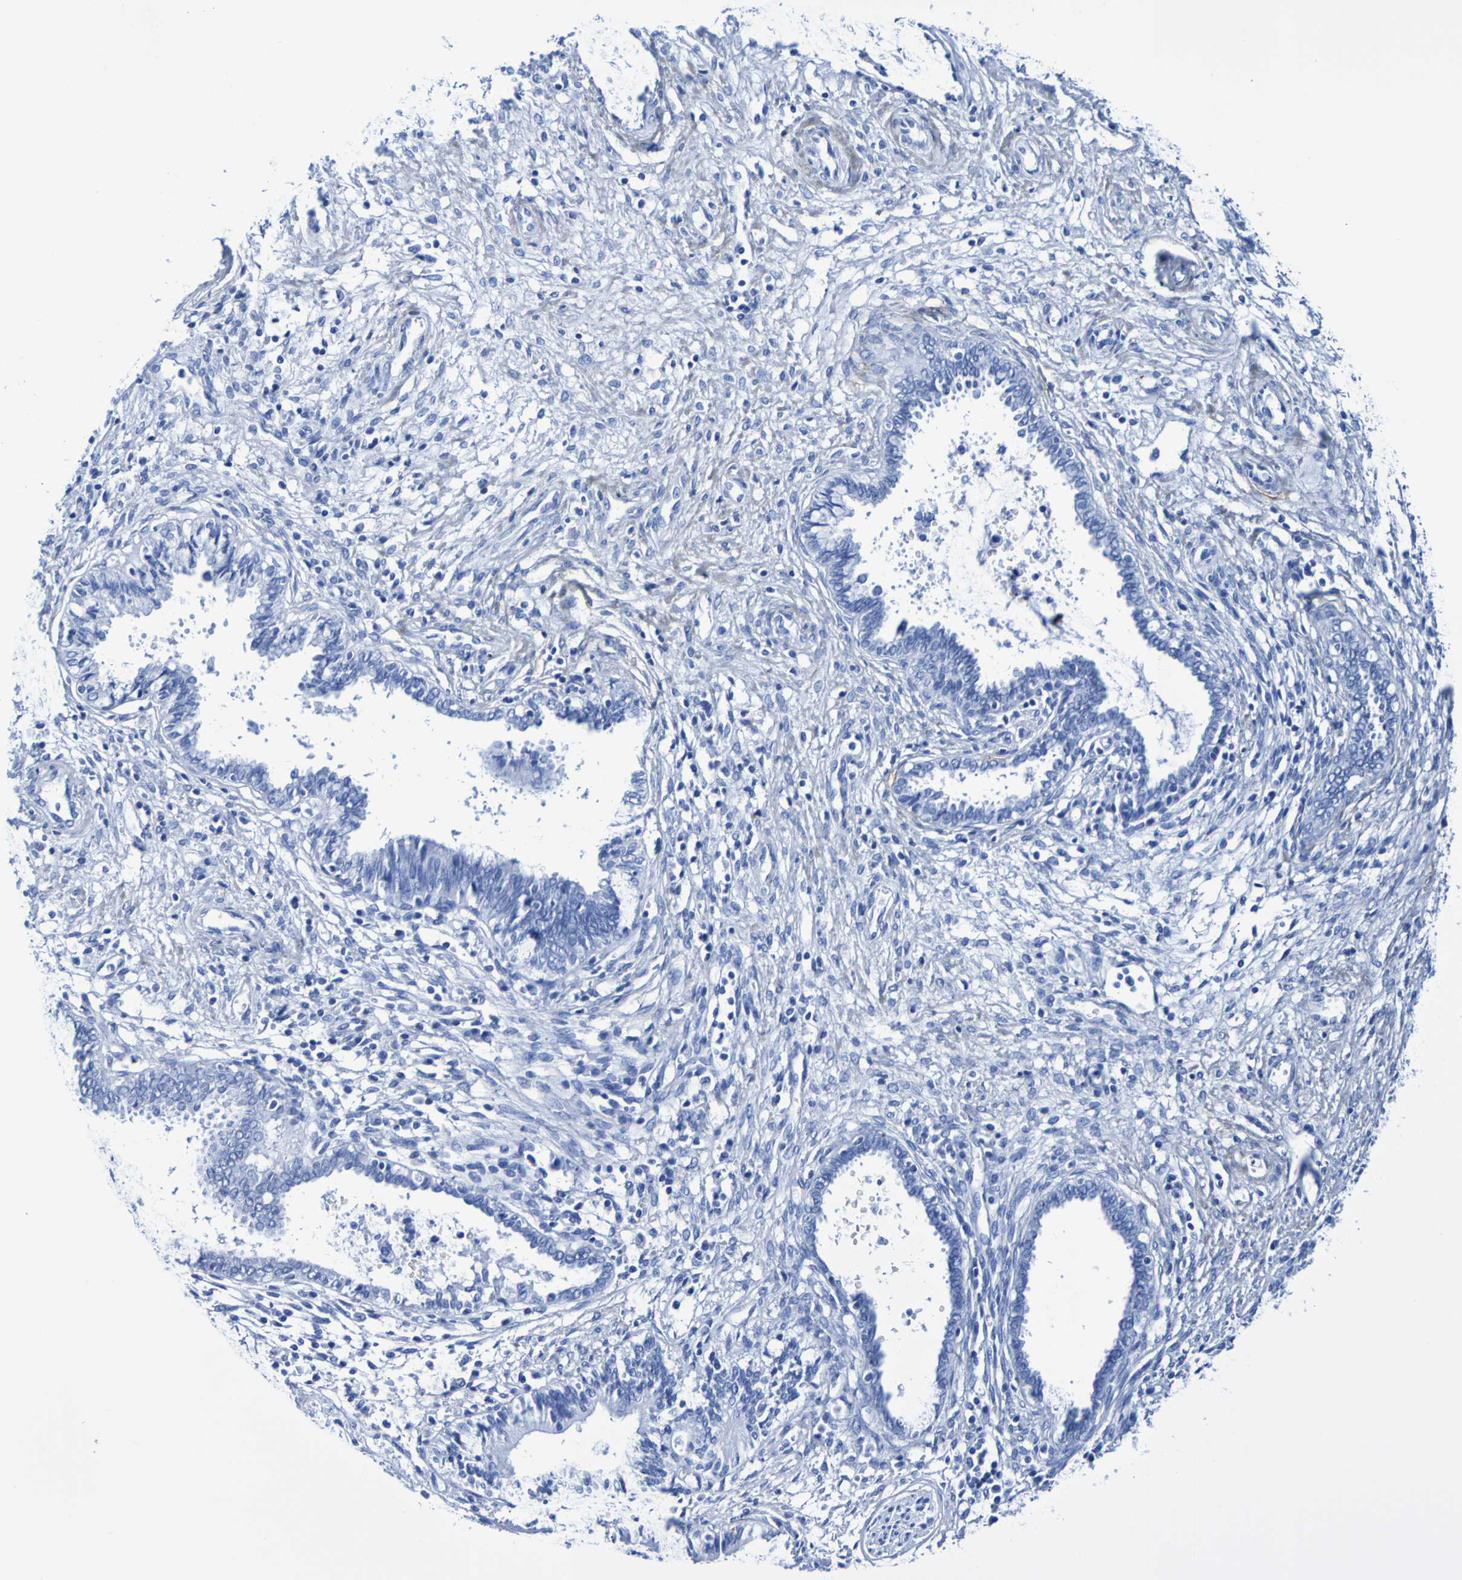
{"staining": {"intensity": "negative", "quantity": "none", "location": "none"}, "tissue": "cervical cancer", "cell_type": "Tumor cells", "image_type": "cancer", "snomed": [{"axis": "morphology", "description": "Adenocarcinoma, NOS"}, {"axis": "topography", "description": "Cervix"}], "caption": "The immunohistochemistry (IHC) image has no significant expression in tumor cells of adenocarcinoma (cervical) tissue.", "gene": "DPEP1", "patient": {"sex": "female", "age": 44}}